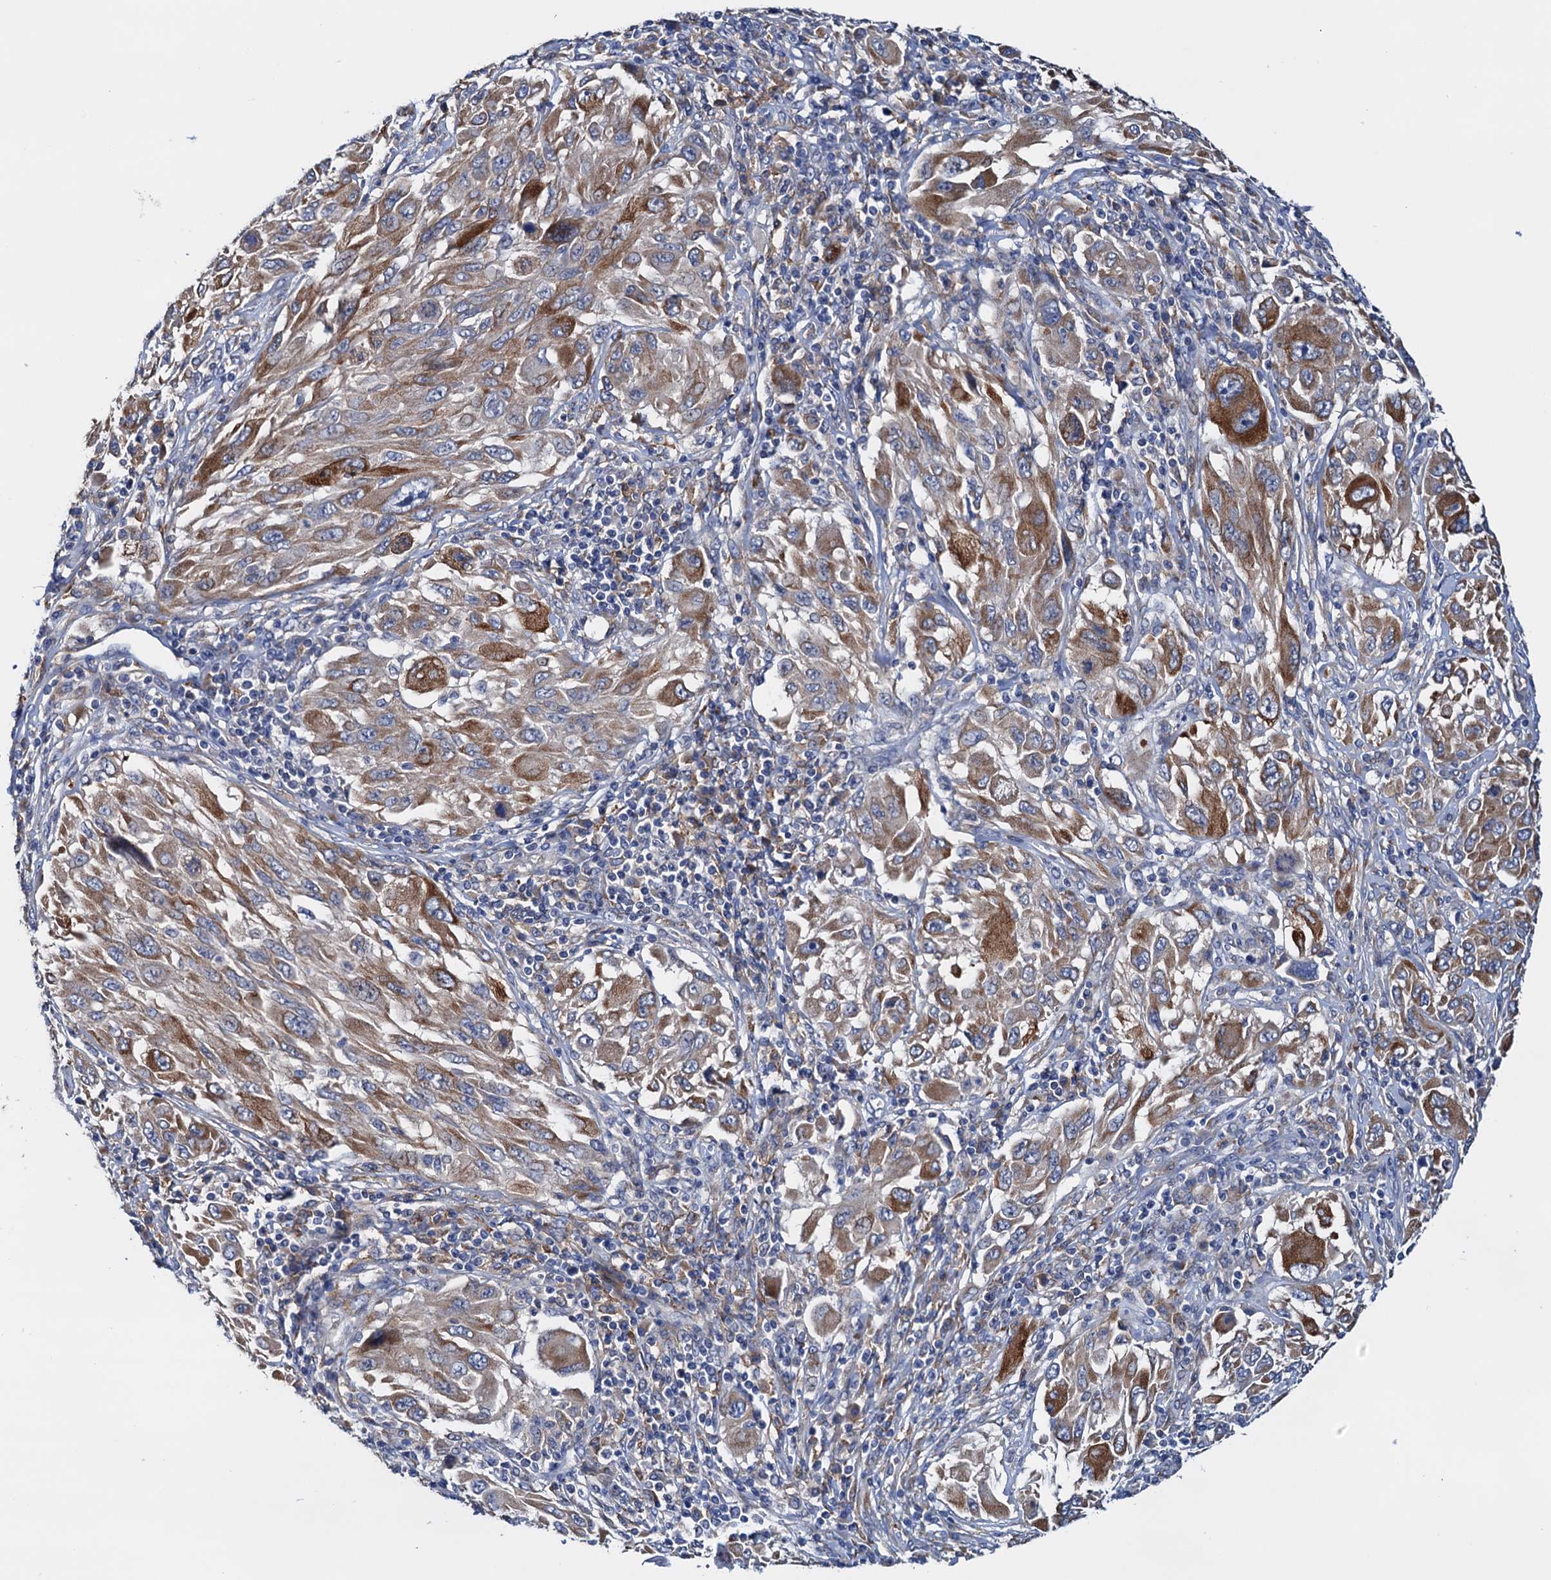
{"staining": {"intensity": "moderate", "quantity": ">75%", "location": "cytoplasmic/membranous"}, "tissue": "melanoma", "cell_type": "Tumor cells", "image_type": "cancer", "snomed": [{"axis": "morphology", "description": "Malignant melanoma, NOS"}, {"axis": "topography", "description": "Skin"}], "caption": "Immunohistochemistry (IHC) of melanoma reveals medium levels of moderate cytoplasmic/membranous expression in about >75% of tumor cells. (DAB IHC, brown staining for protein, blue staining for nuclei).", "gene": "RASSF9", "patient": {"sex": "female", "age": 91}}